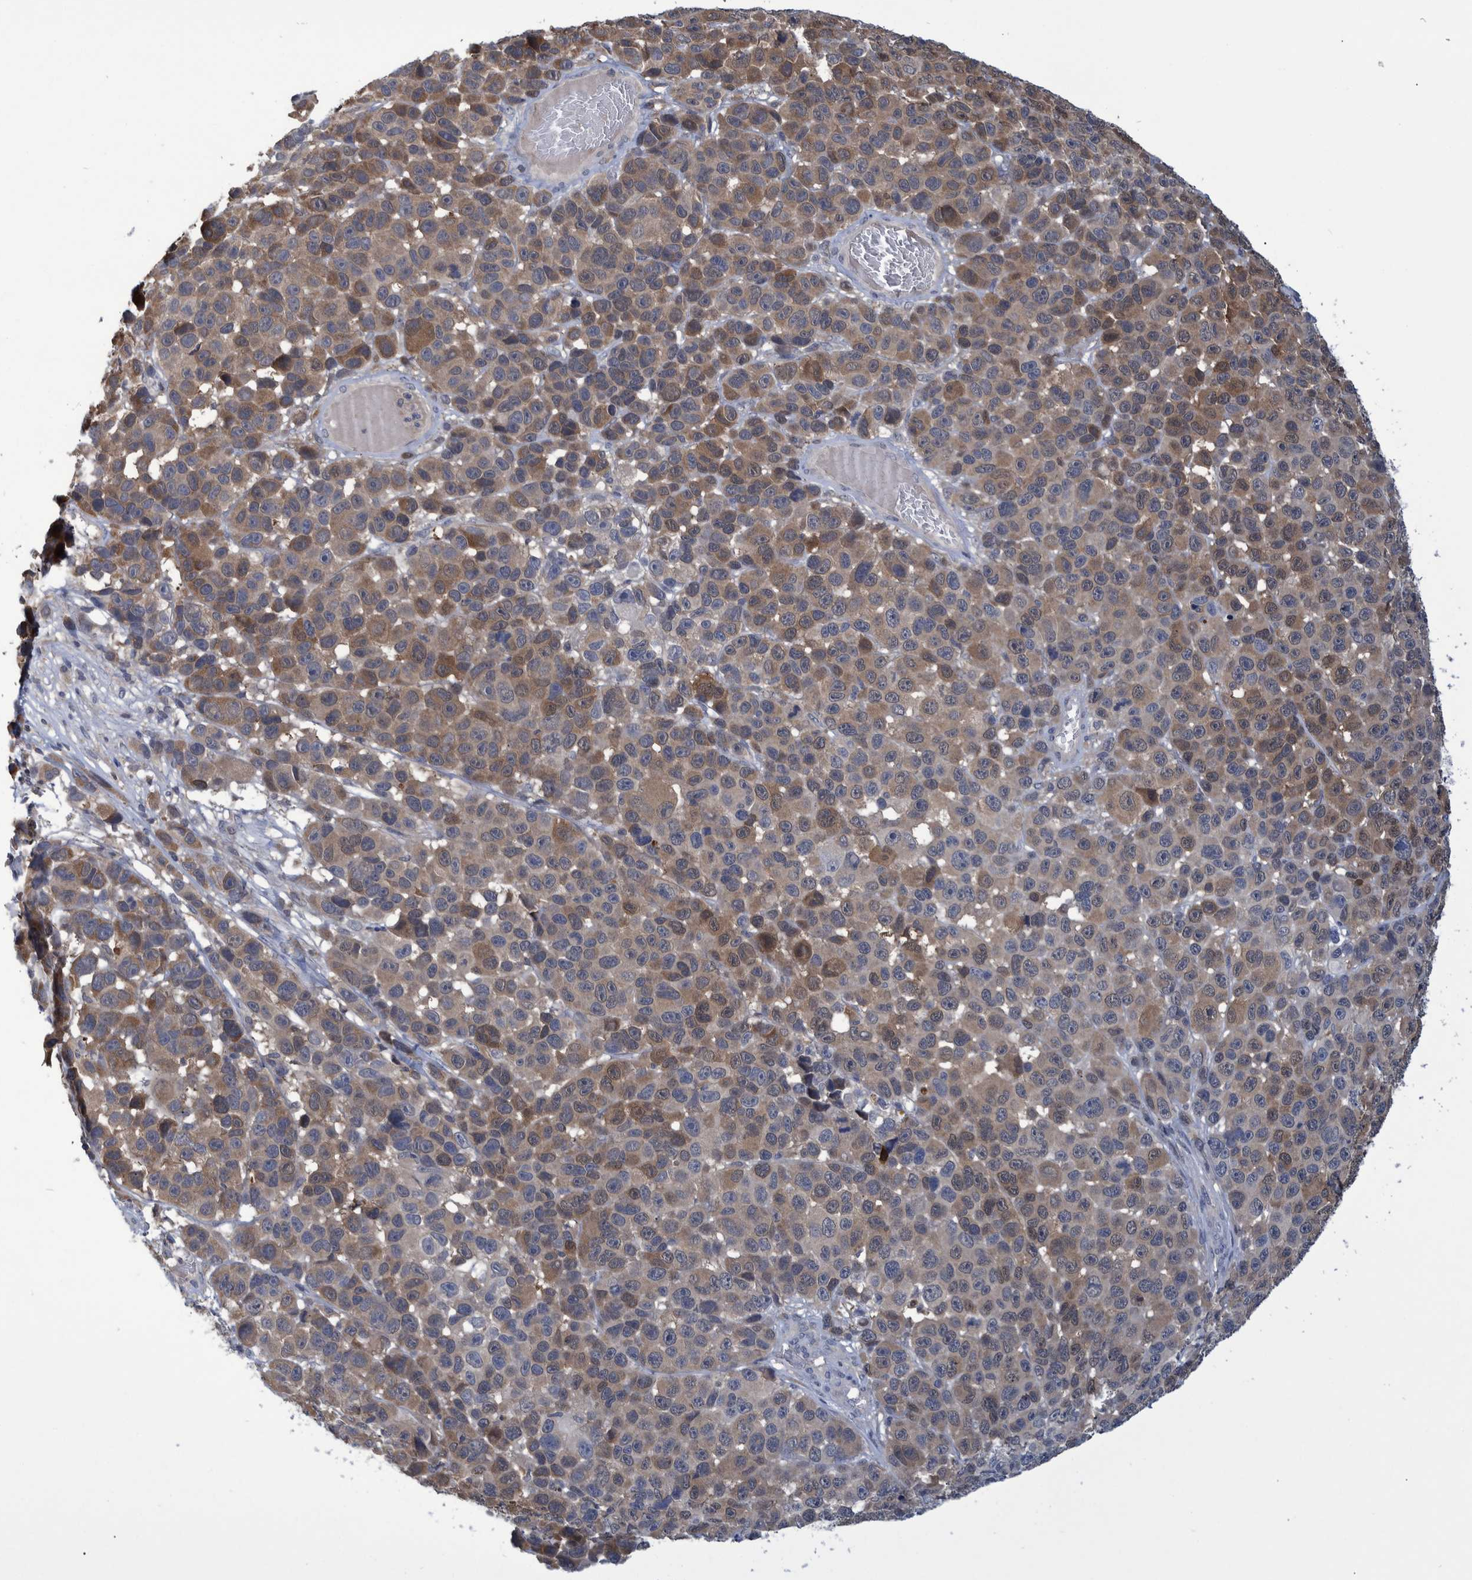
{"staining": {"intensity": "moderate", "quantity": "25%-75%", "location": "cytoplasmic/membranous"}, "tissue": "melanoma", "cell_type": "Tumor cells", "image_type": "cancer", "snomed": [{"axis": "morphology", "description": "Malignant melanoma, NOS"}, {"axis": "topography", "description": "Skin"}], "caption": "Immunohistochemistry of human melanoma demonstrates medium levels of moderate cytoplasmic/membranous expression in about 25%-75% of tumor cells.", "gene": "PCYT2", "patient": {"sex": "male", "age": 53}}